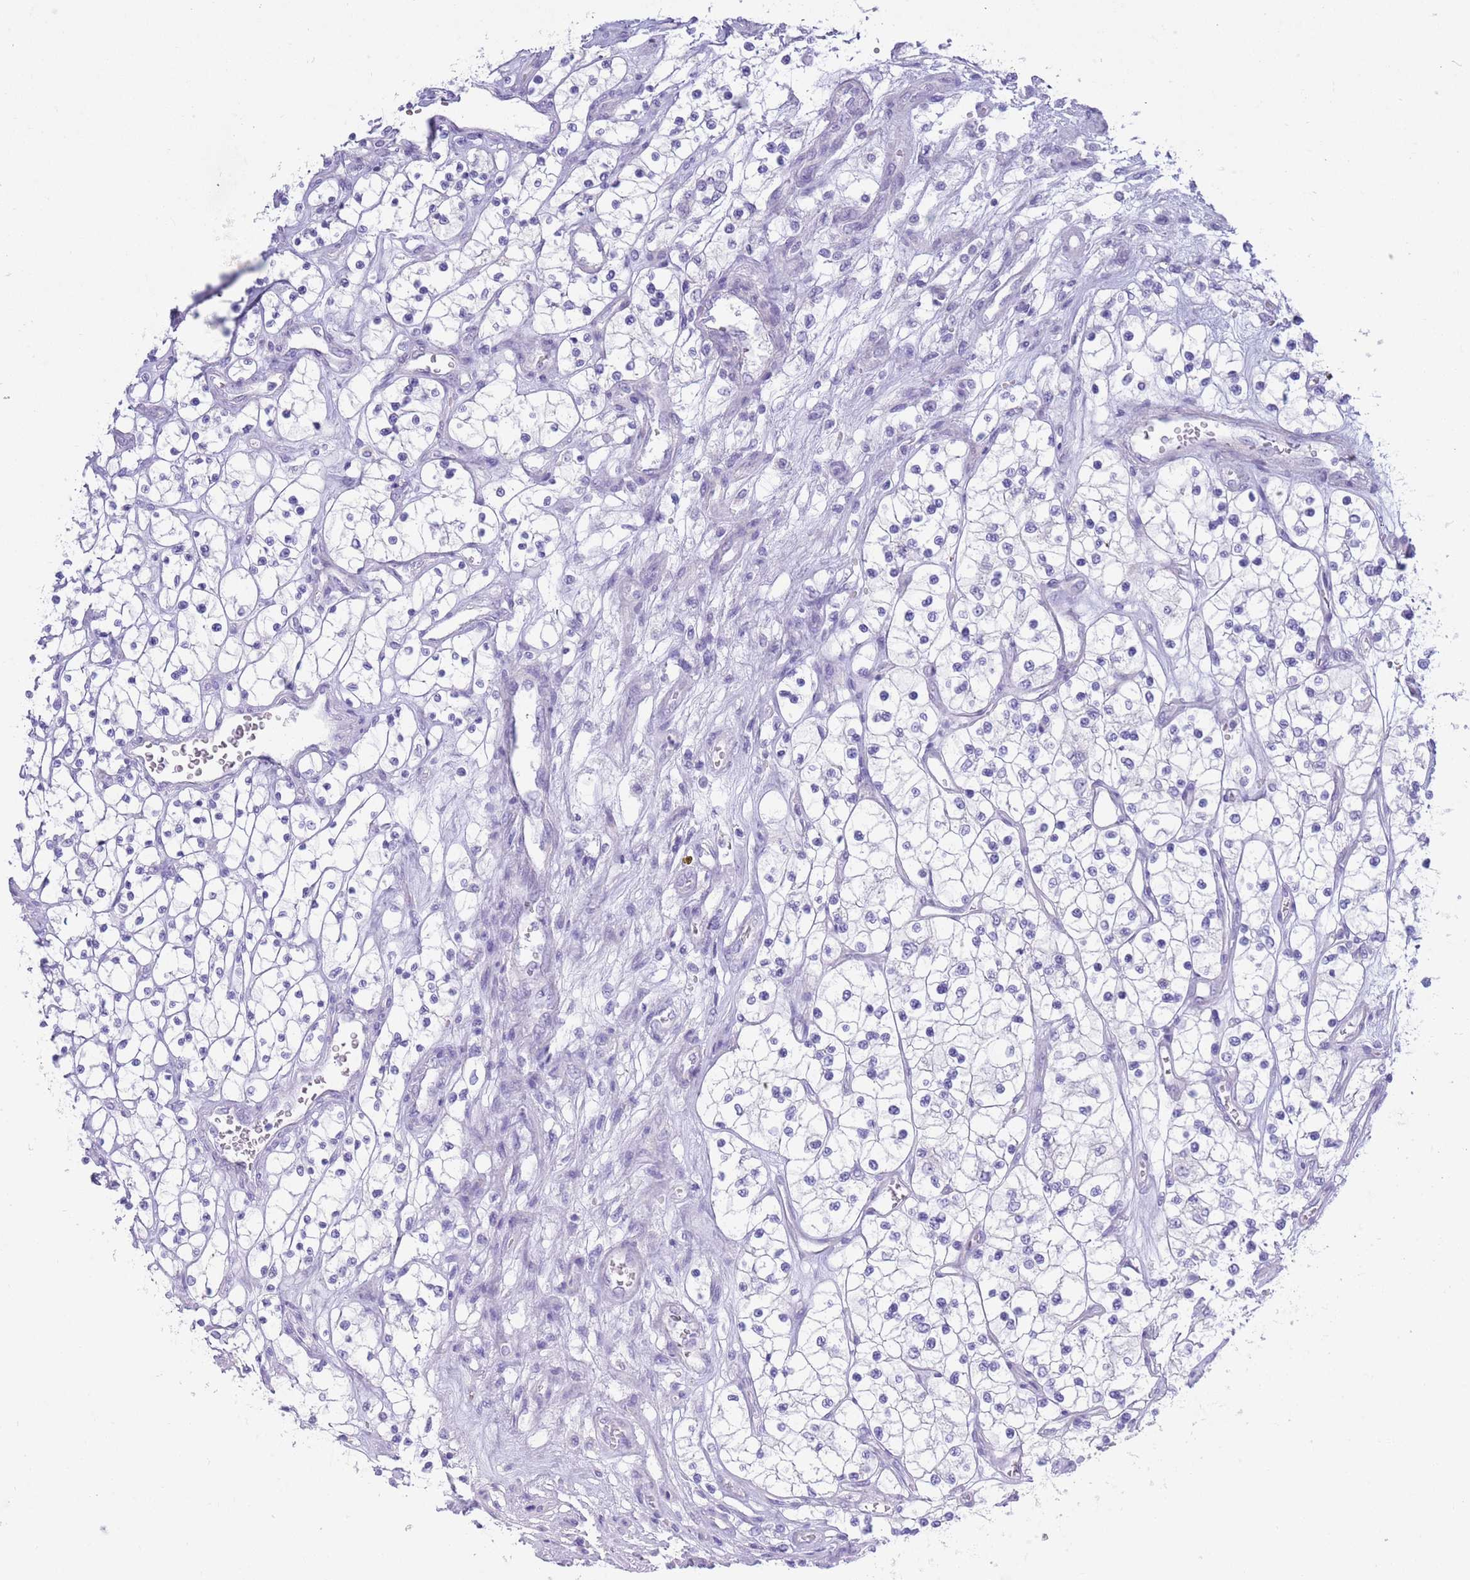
{"staining": {"intensity": "negative", "quantity": "none", "location": "none"}, "tissue": "renal cancer", "cell_type": "Tumor cells", "image_type": "cancer", "snomed": [{"axis": "morphology", "description": "Adenocarcinoma, NOS"}, {"axis": "topography", "description": "Kidney"}], "caption": "The photomicrograph shows no staining of tumor cells in renal adenocarcinoma.", "gene": "ACR", "patient": {"sex": "female", "age": 69}}